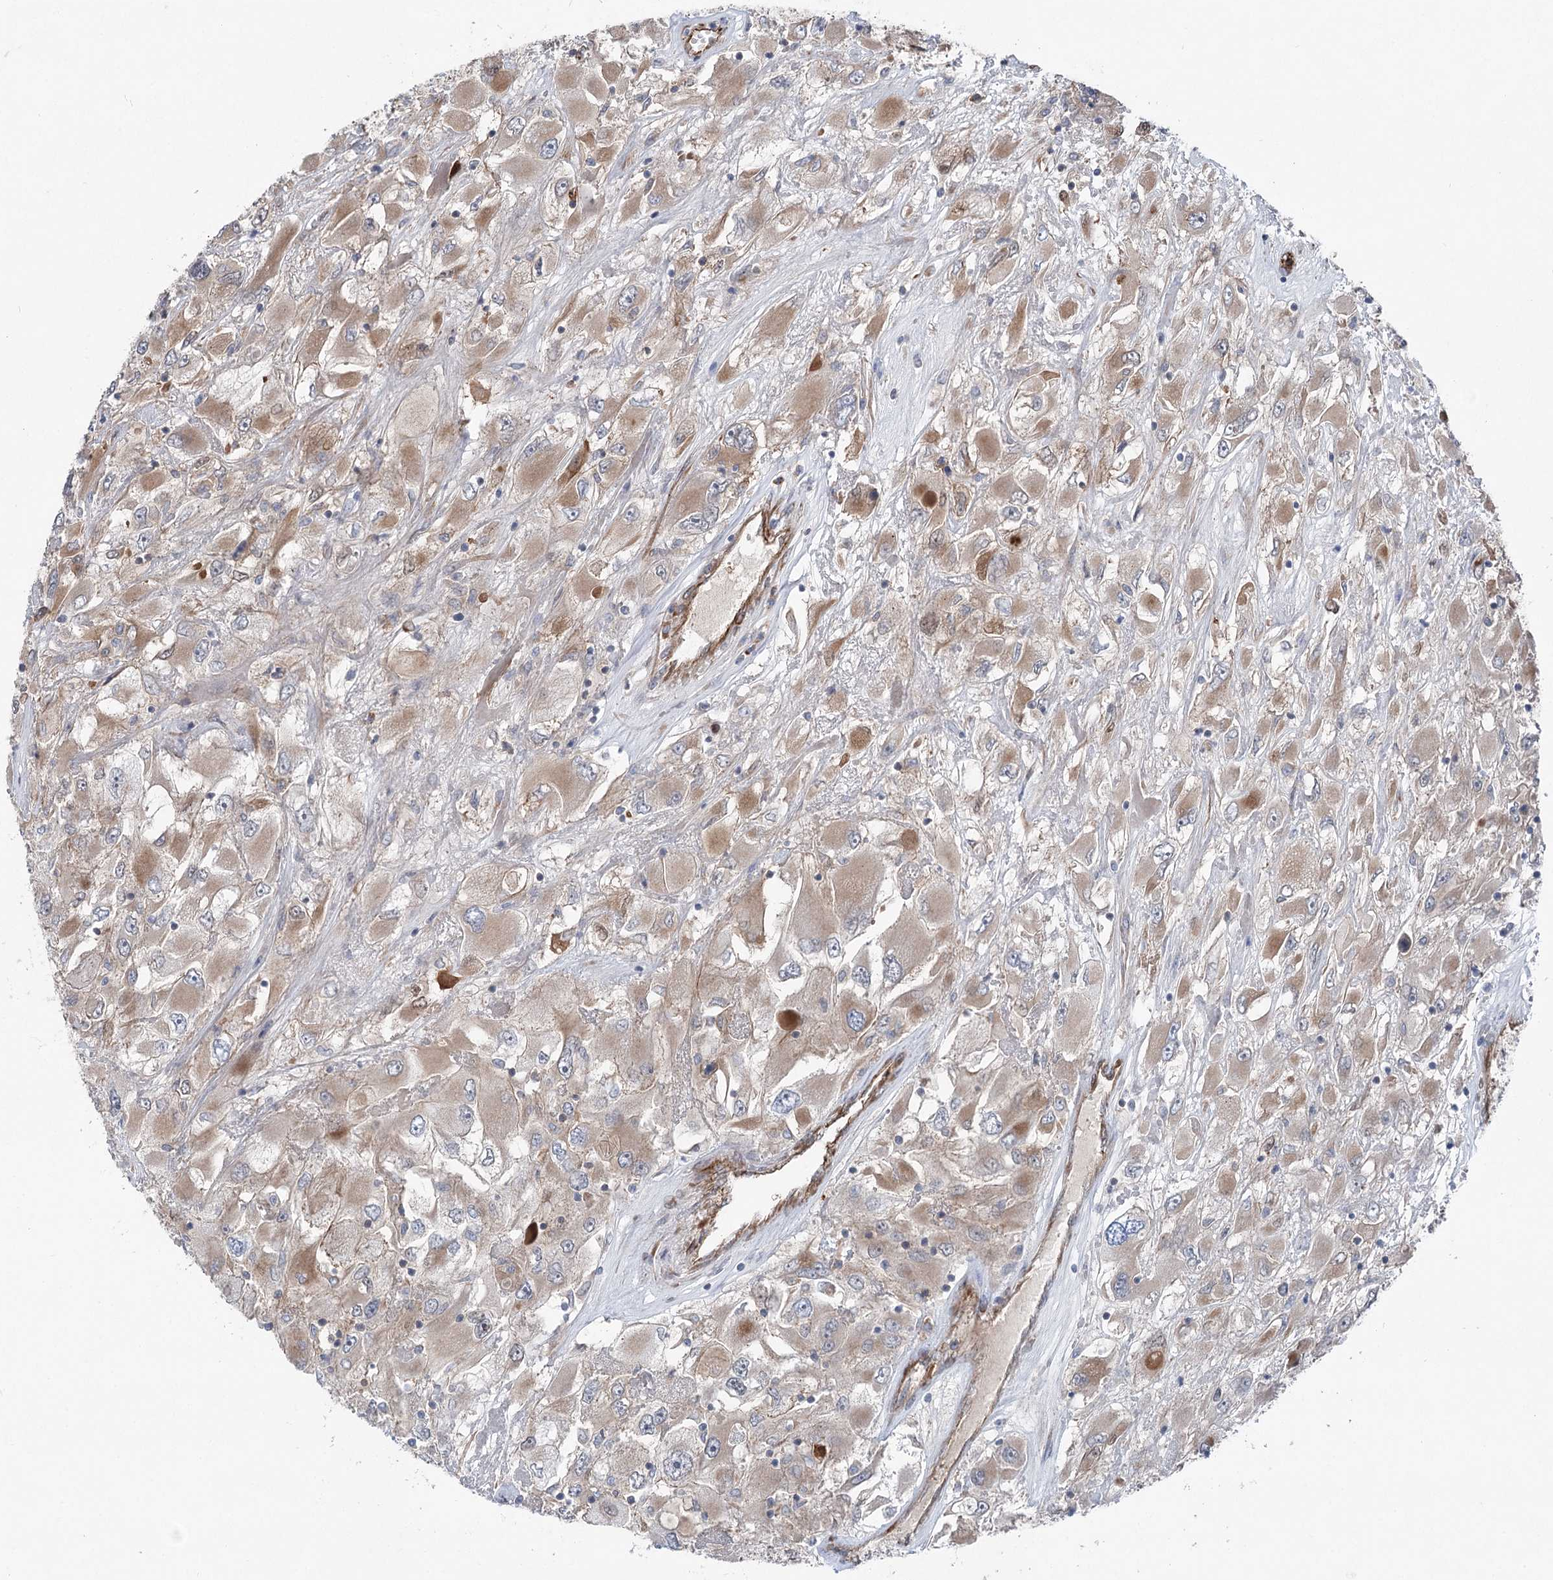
{"staining": {"intensity": "weak", "quantity": "25%-75%", "location": "cytoplasmic/membranous"}, "tissue": "renal cancer", "cell_type": "Tumor cells", "image_type": "cancer", "snomed": [{"axis": "morphology", "description": "Adenocarcinoma, NOS"}, {"axis": "topography", "description": "Kidney"}], "caption": "Adenocarcinoma (renal) stained with immunohistochemistry (IHC) exhibits weak cytoplasmic/membranous expression in approximately 25%-75% of tumor cells. The protein is shown in brown color, while the nuclei are stained blue.", "gene": "MTPAP", "patient": {"sex": "female", "age": 52}}